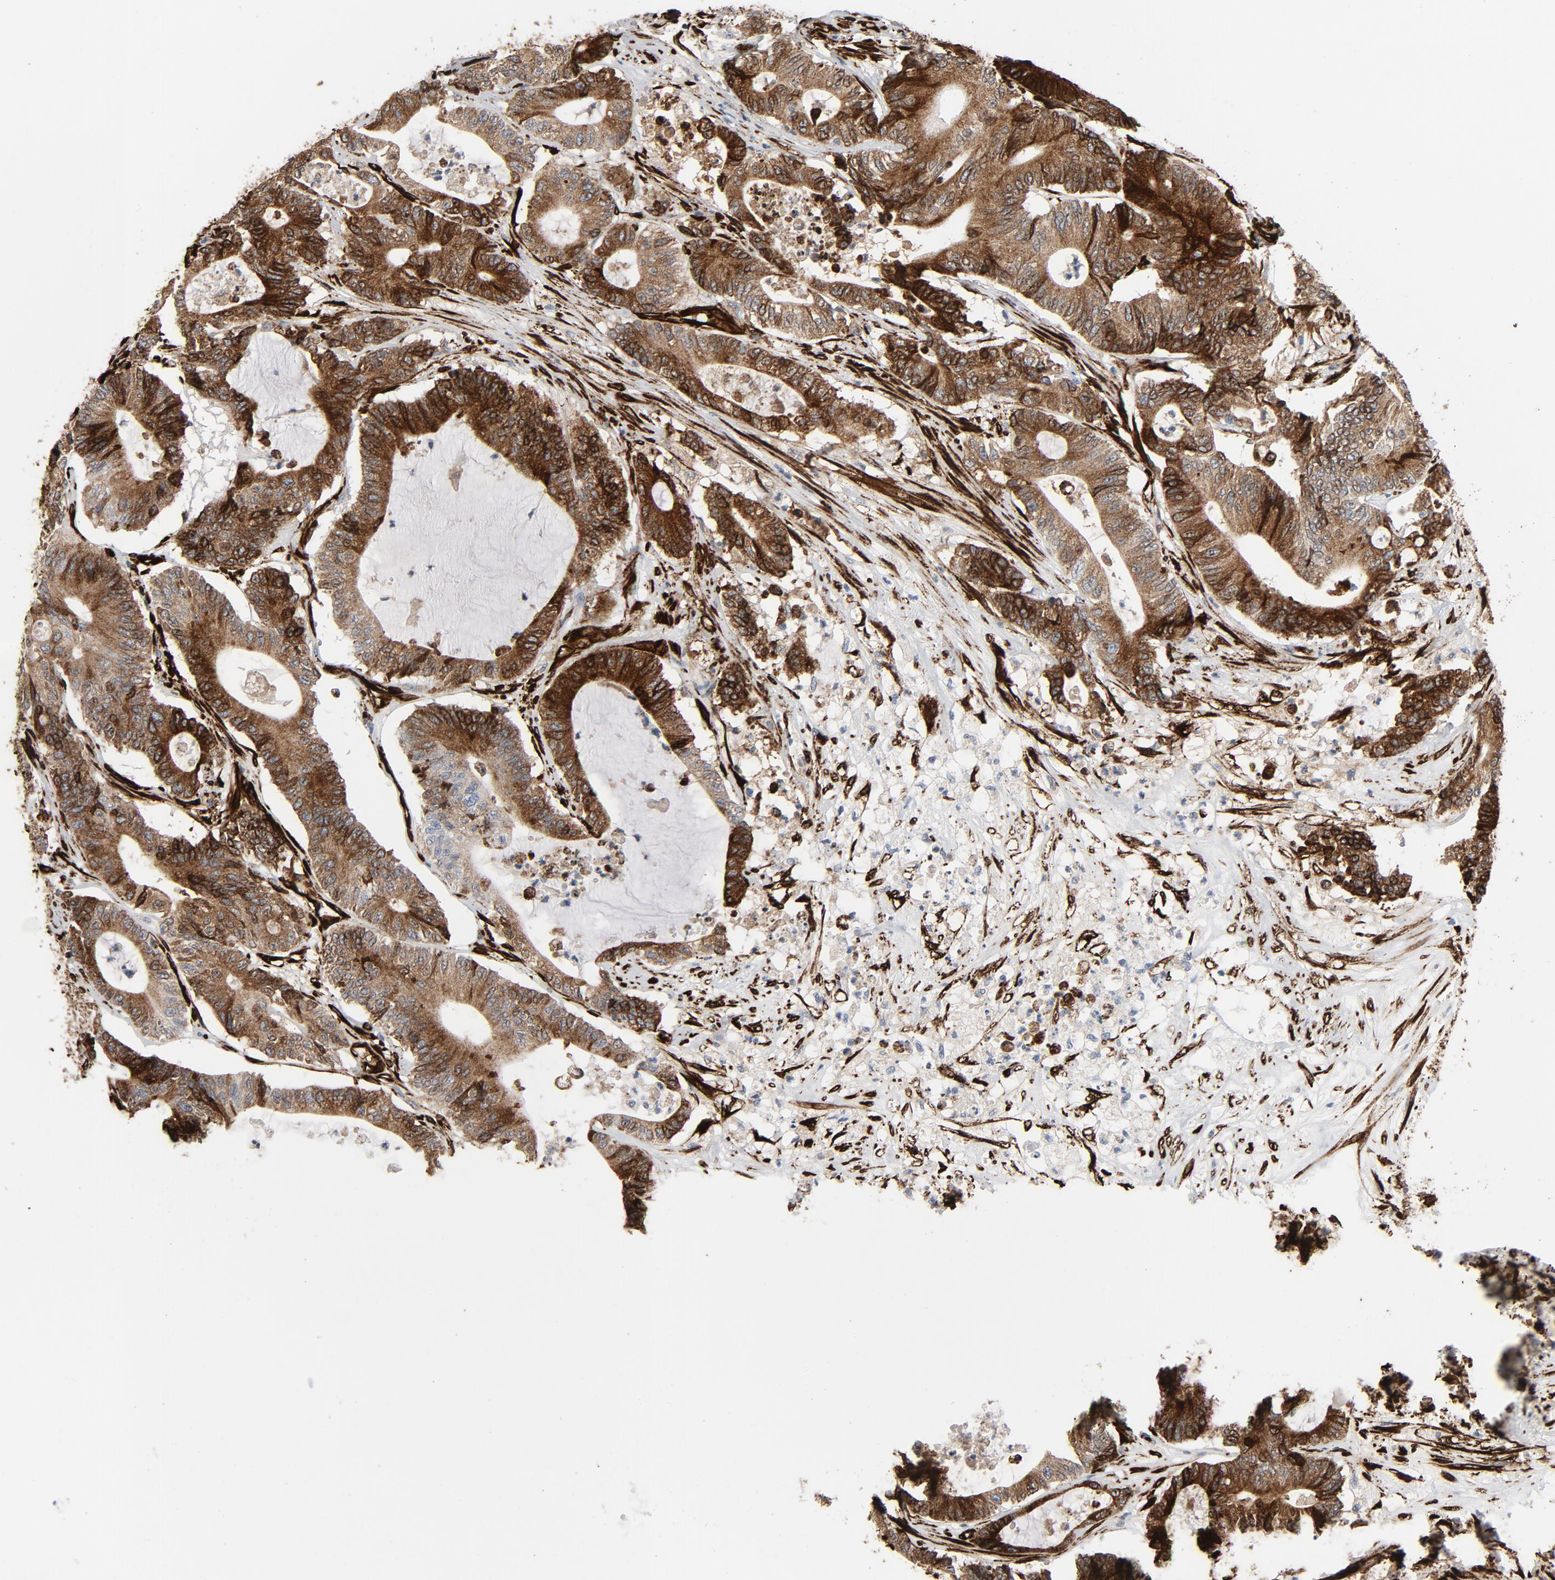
{"staining": {"intensity": "strong", "quantity": ">75%", "location": "cytoplasmic/membranous"}, "tissue": "colorectal cancer", "cell_type": "Tumor cells", "image_type": "cancer", "snomed": [{"axis": "morphology", "description": "Adenocarcinoma, NOS"}, {"axis": "topography", "description": "Colon"}], "caption": "Protein staining of colorectal cancer (adenocarcinoma) tissue exhibits strong cytoplasmic/membranous staining in about >75% of tumor cells. (DAB (3,3'-diaminobenzidine) = brown stain, brightfield microscopy at high magnification).", "gene": "SERPINH1", "patient": {"sex": "female", "age": 84}}